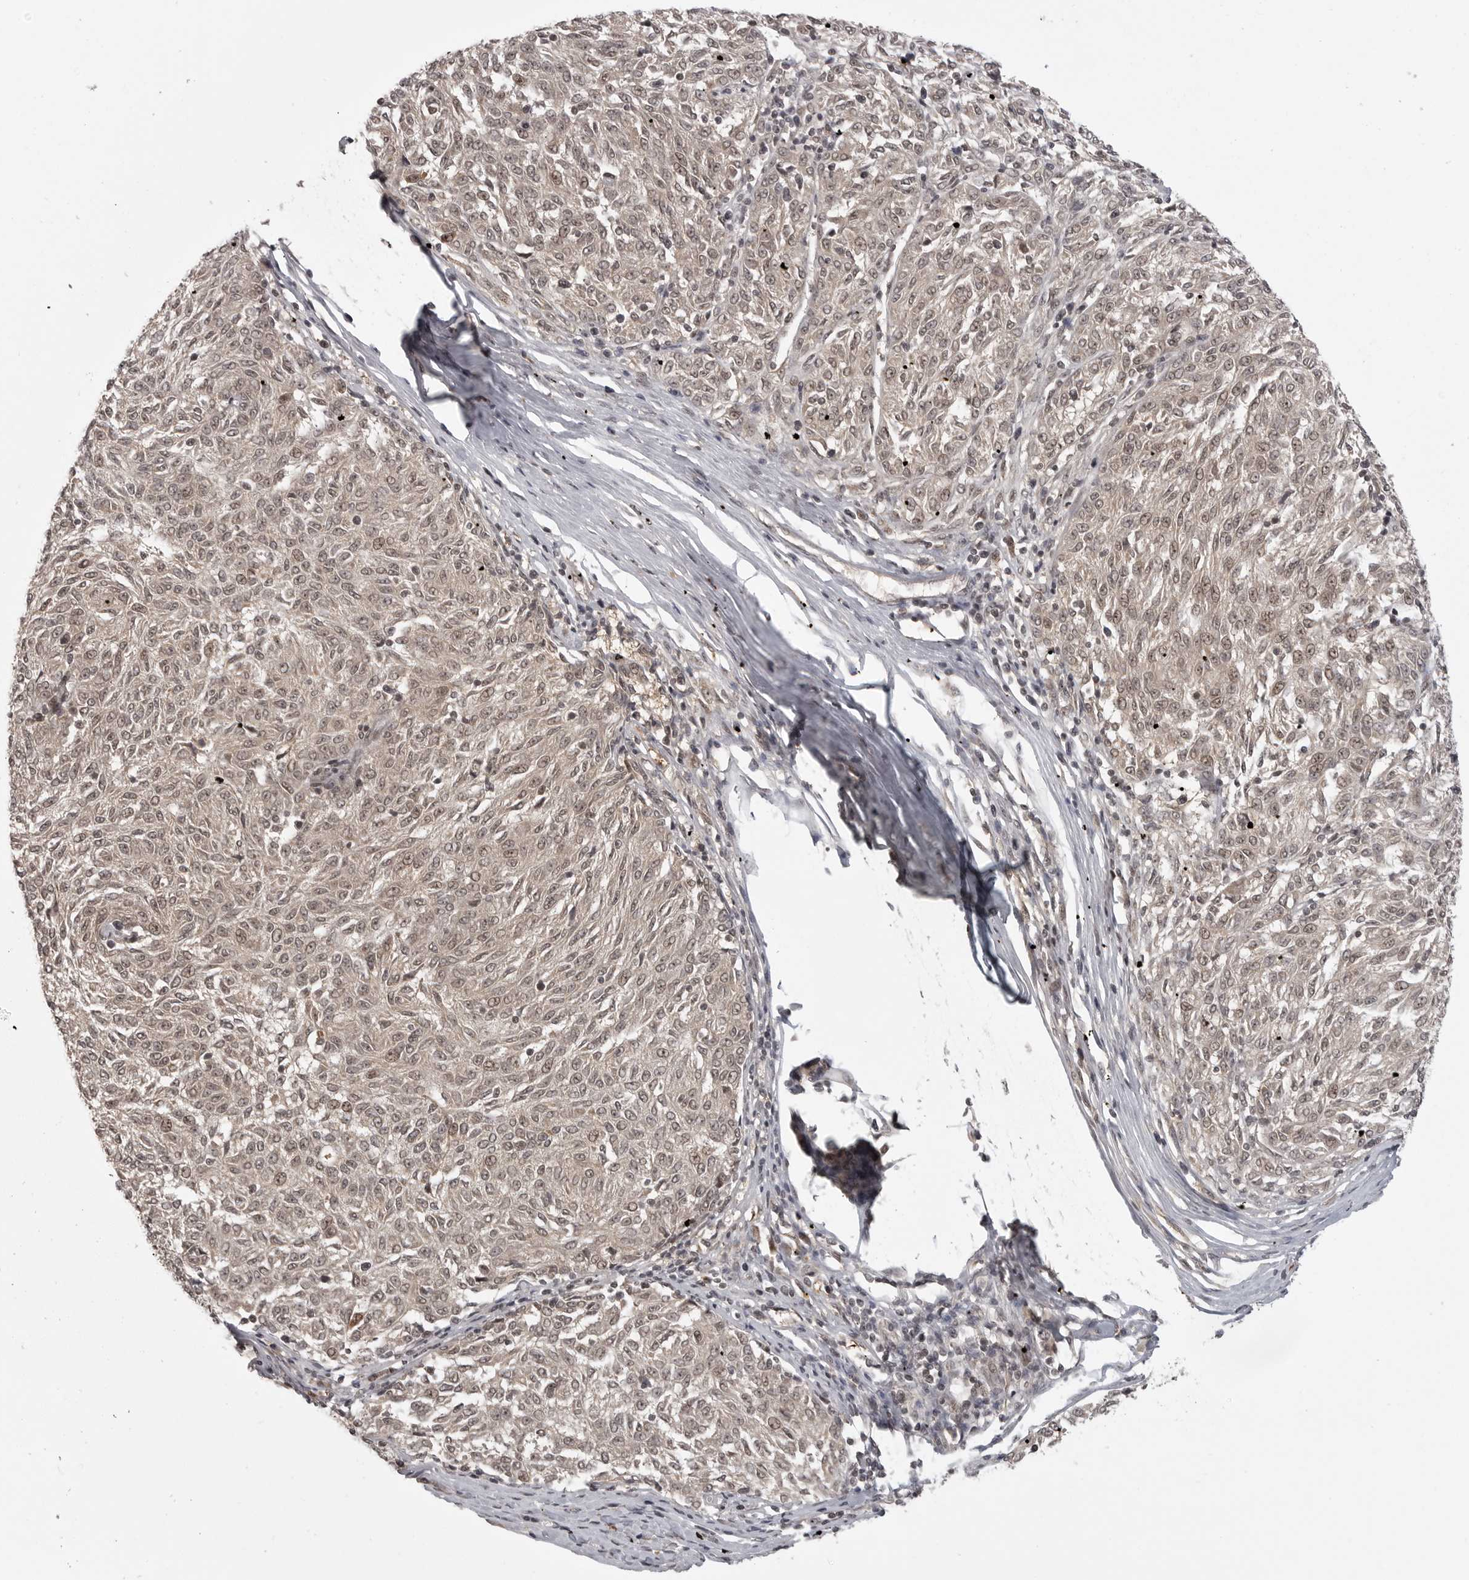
{"staining": {"intensity": "moderate", "quantity": ">75%", "location": "cytoplasmic/membranous,nuclear"}, "tissue": "melanoma", "cell_type": "Tumor cells", "image_type": "cancer", "snomed": [{"axis": "morphology", "description": "Malignant melanoma, NOS"}, {"axis": "topography", "description": "Skin"}], "caption": "About >75% of tumor cells in malignant melanoma display moderate cytoplasmic/membranous and nuclear protein staining as visualized by brown immunohistochemical staining.", "gene": "PEG3", "patient": {"sex": "female", "age": 72}}